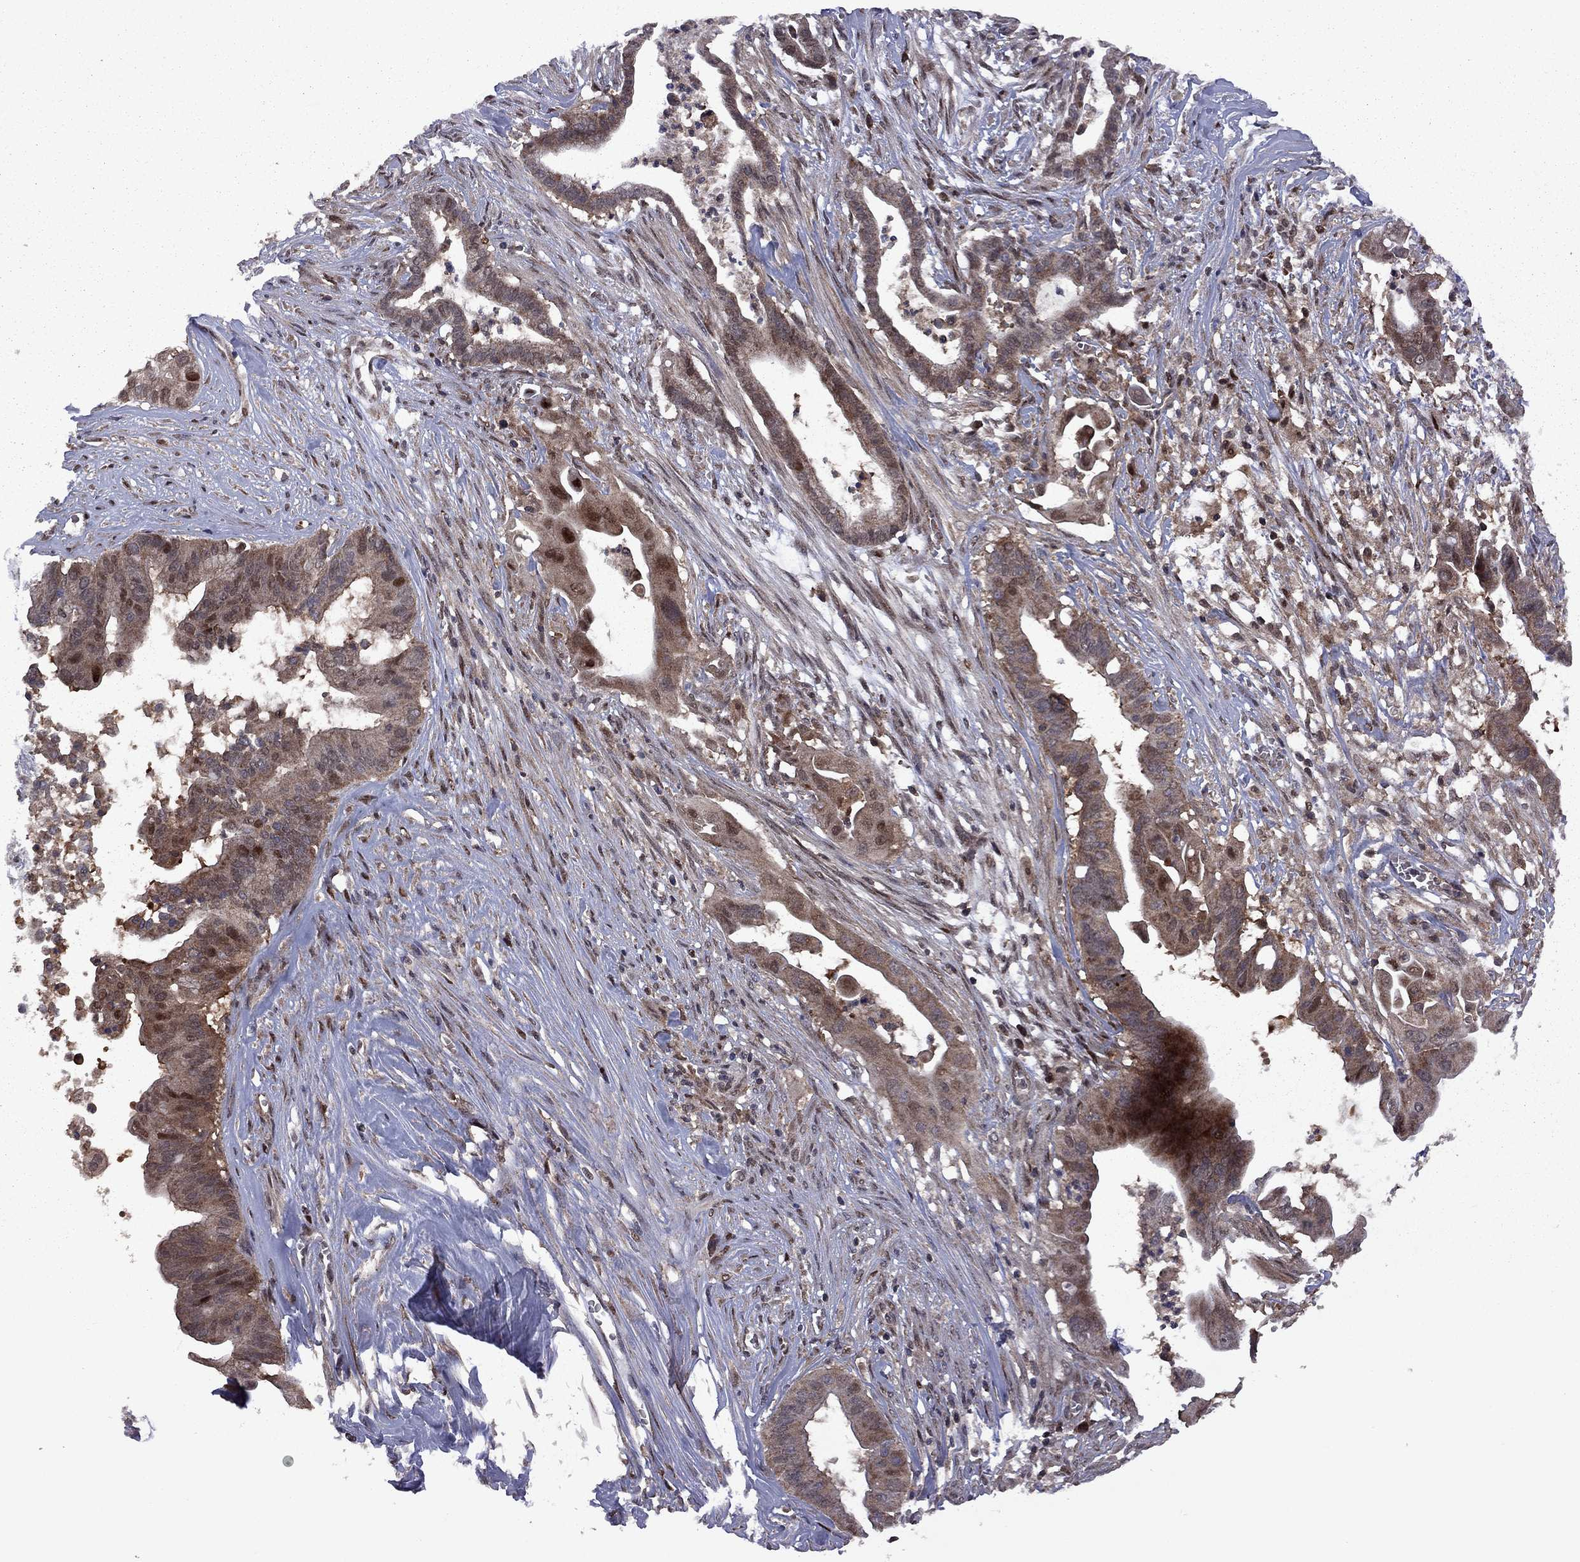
{"staining": {"intensity": "moderate", "quantity": ">75%", "location": "cytoplasmic/membranous"}, "tissue": "pancreatic cancer", "cell_type": "Tumor cells", "image_type": "cancer", "snomed": [{"axis": "morphology", "description": "Adenocarcinoma, NOS"}, {"axis": "topography", "description": "Pancreas"}], "caption": "Immunohistochemistry (IHC) micrograph of human pancreatic cancer stained for a protein (brown), which displays medium levels of moderate cytoplasmic/membranous staining in about >75% of tumor cells.", "gene": "IPP", "patient": {"sex": "male", "age": 61}}